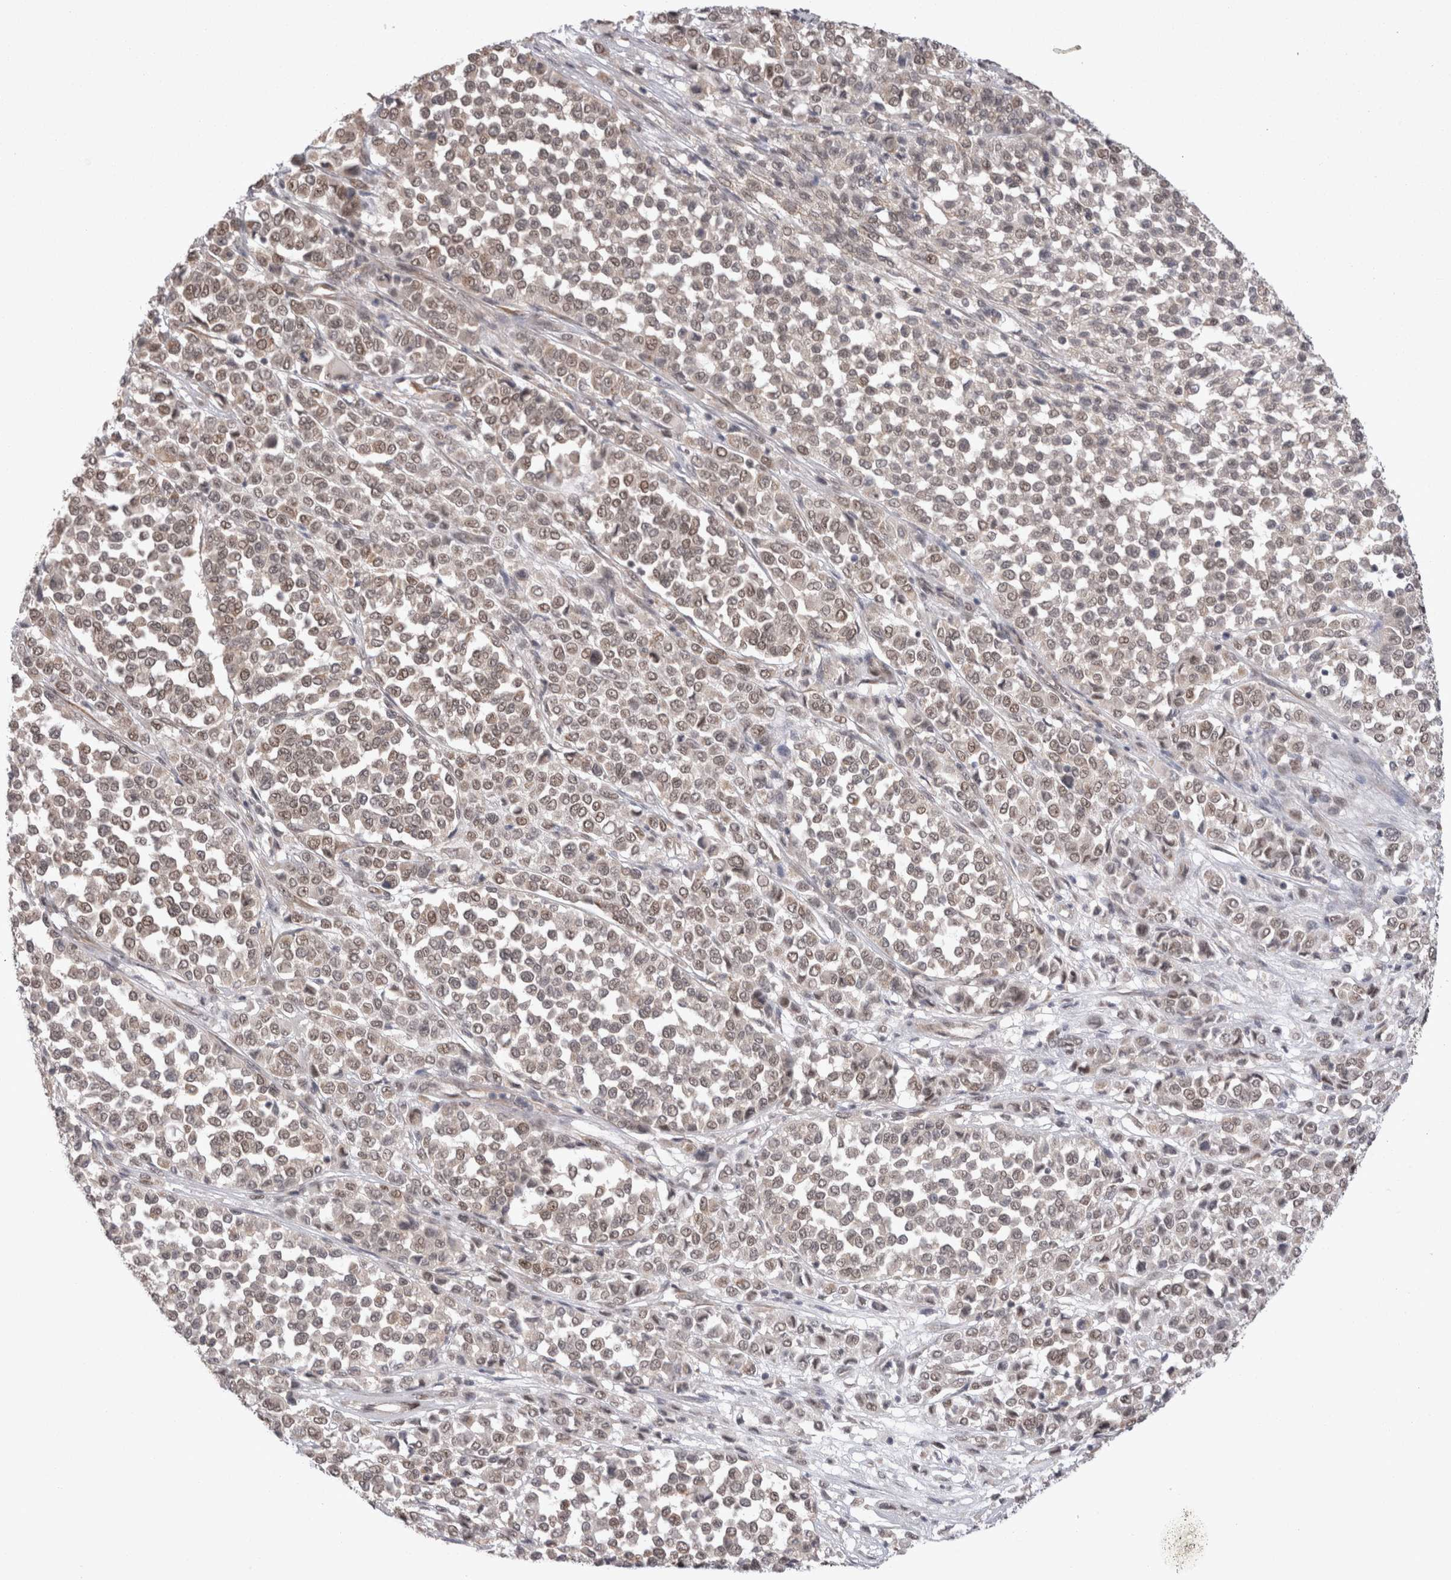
{"staining": {"intensity": "weak", "quantity": ">75%", "location": "cytoplasmic/membranous,nuclear"}, "tissue": "melanoma", "cell_type": "Tumor cells", "image_type": "cancer", "snomed": [{"axis": "morphology", "description": "Malignant melanoma, Metastatic site"}, {"axis": "topography", "description": "Pancreas"}], "caption": "Malignant melanoma (metastatic site) stained with a protein marker demonstrates weak staining in tumor cells.", "gene": "EXOSC4", "patient": {"sex": "female", "age": 30}}